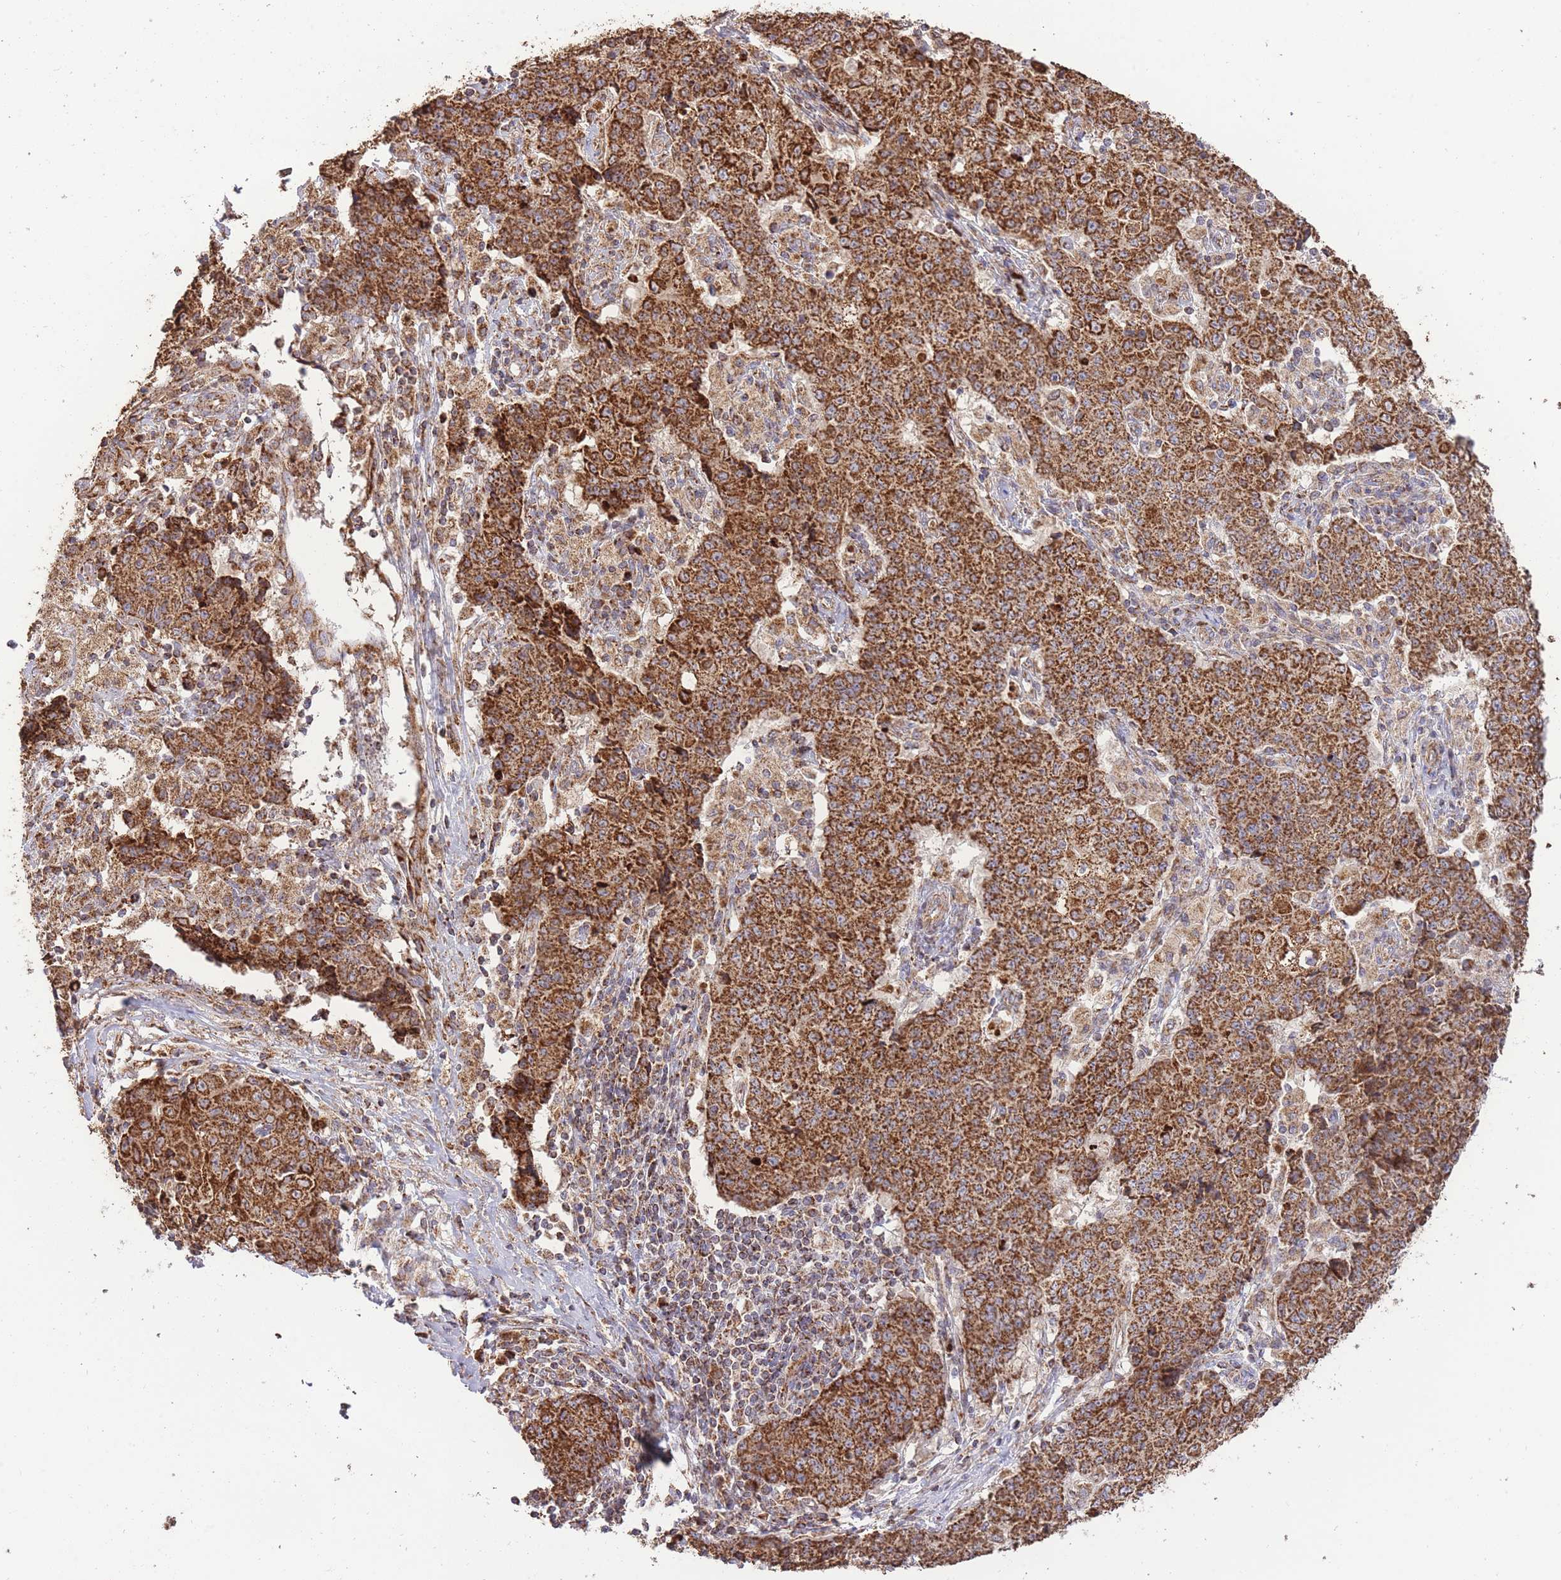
{"staining": {"intensity": "strong", "quantity": ">75%", "location": "cytoplasmic/membranous"}, "tissue": "ovarian cancer", "cell_type": "Tumor cells", "image_type": "cancer", "snomed": [{"axis": "morphology", "description": "Carcinoma, endometroid"}, {"axis": "topography", "description": "Ovary"}], "caption": "Strong cytoplasmic/membranous expression is present in about >75% of tumor cells in ovarian cancer.", "gene": "PREP", "patient": {"sex": "female", "age": 42}}